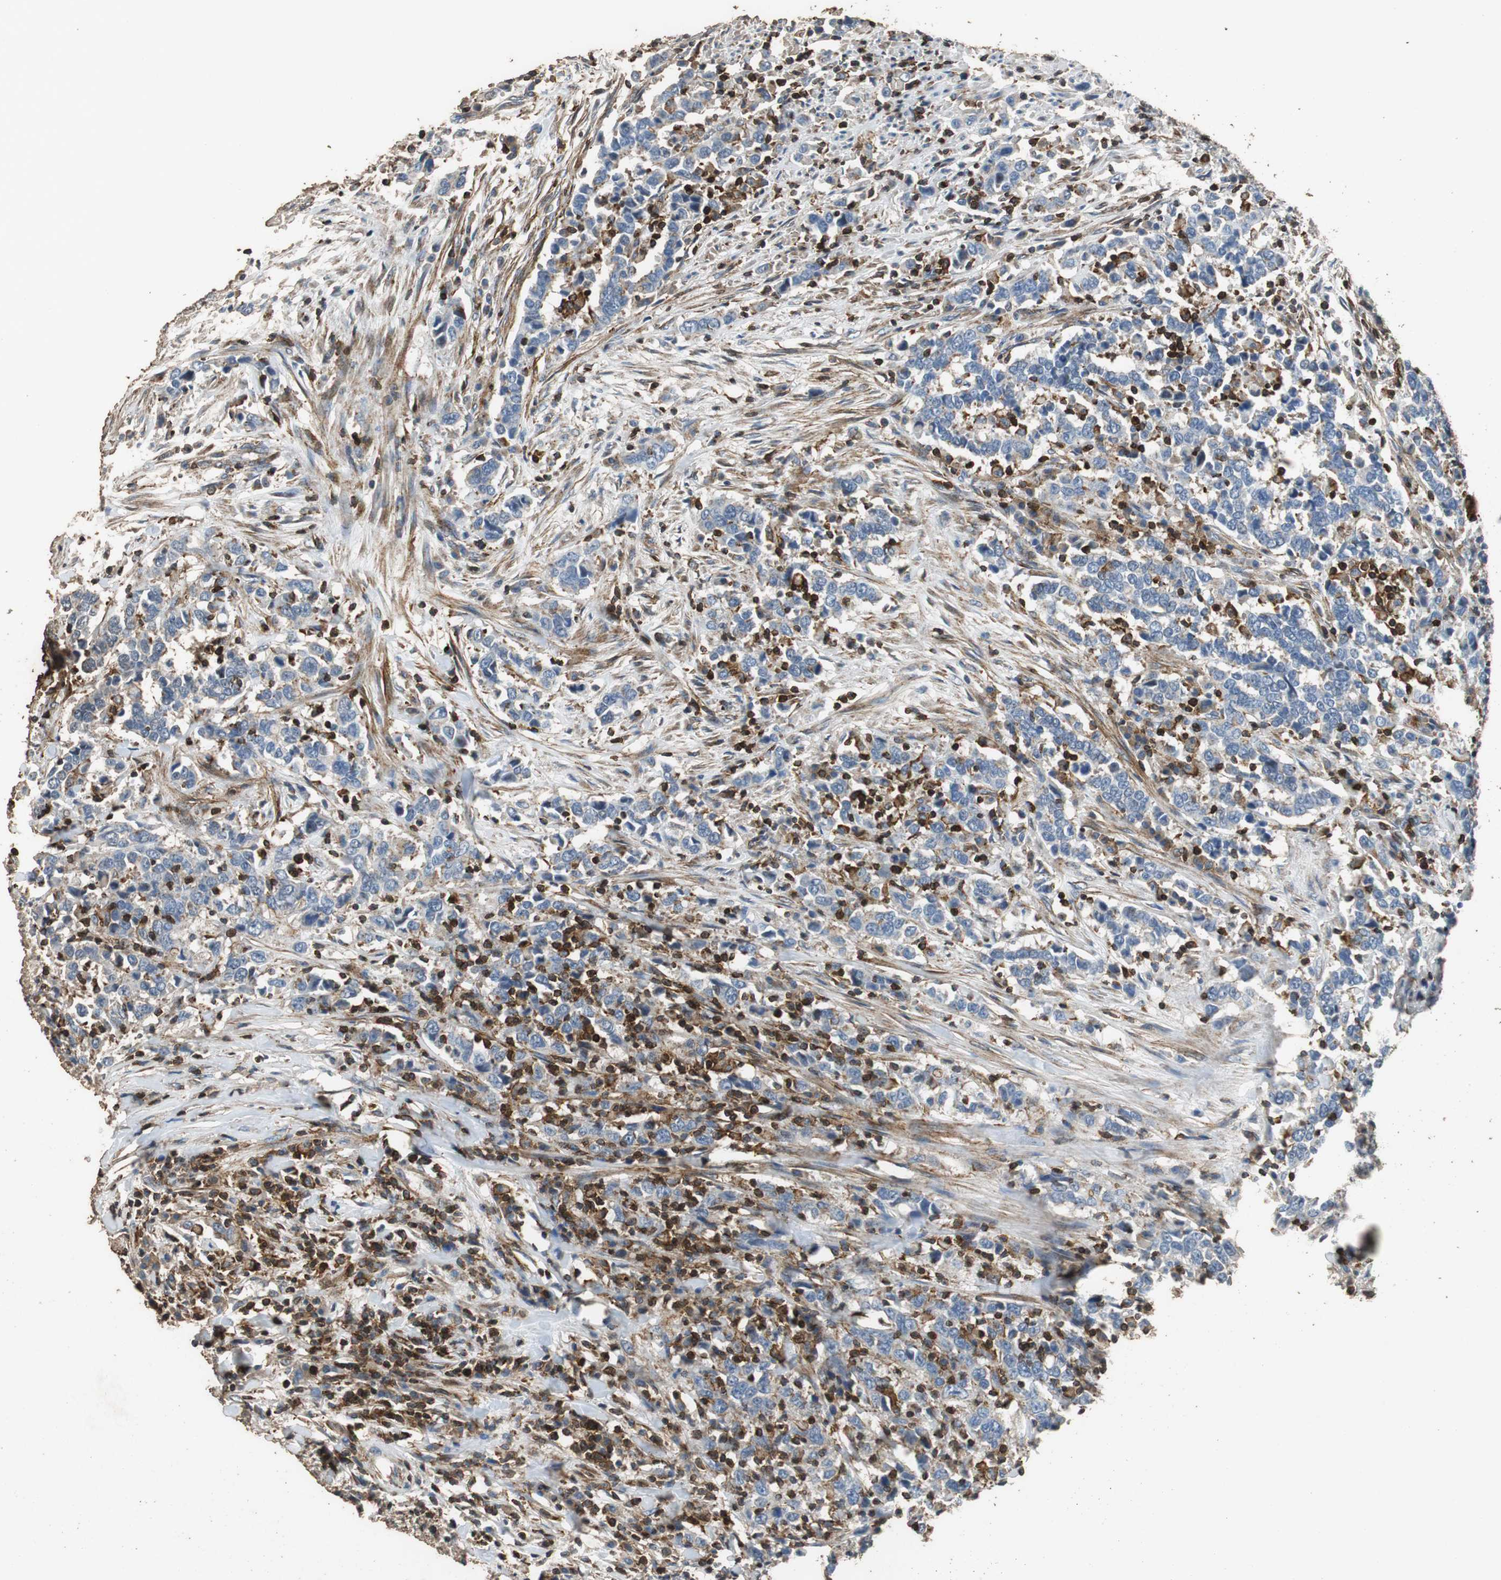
{"staining": {"intensity": "weak", "quantity": "<25%", "location": "cytoplasmic/membranous"}, "tissue": "urothelial cancer", "cell_type": "Tumor cells", "image_type": "cancer", "snomed": [{"axis": "morphology", "description": "Urothelial carcinoma, High grade"}, {"axis": "topography", "description": "Urinary bladder"}], "caption": "Immunohistochemistry (IHC) histopathology image of neoplastic tissue: human urothelial cancer stained with DAB shows no significant protein expression in tumor cells.", "gene": "PRKRA", "patient": {"sex": "male", "age": 61}}